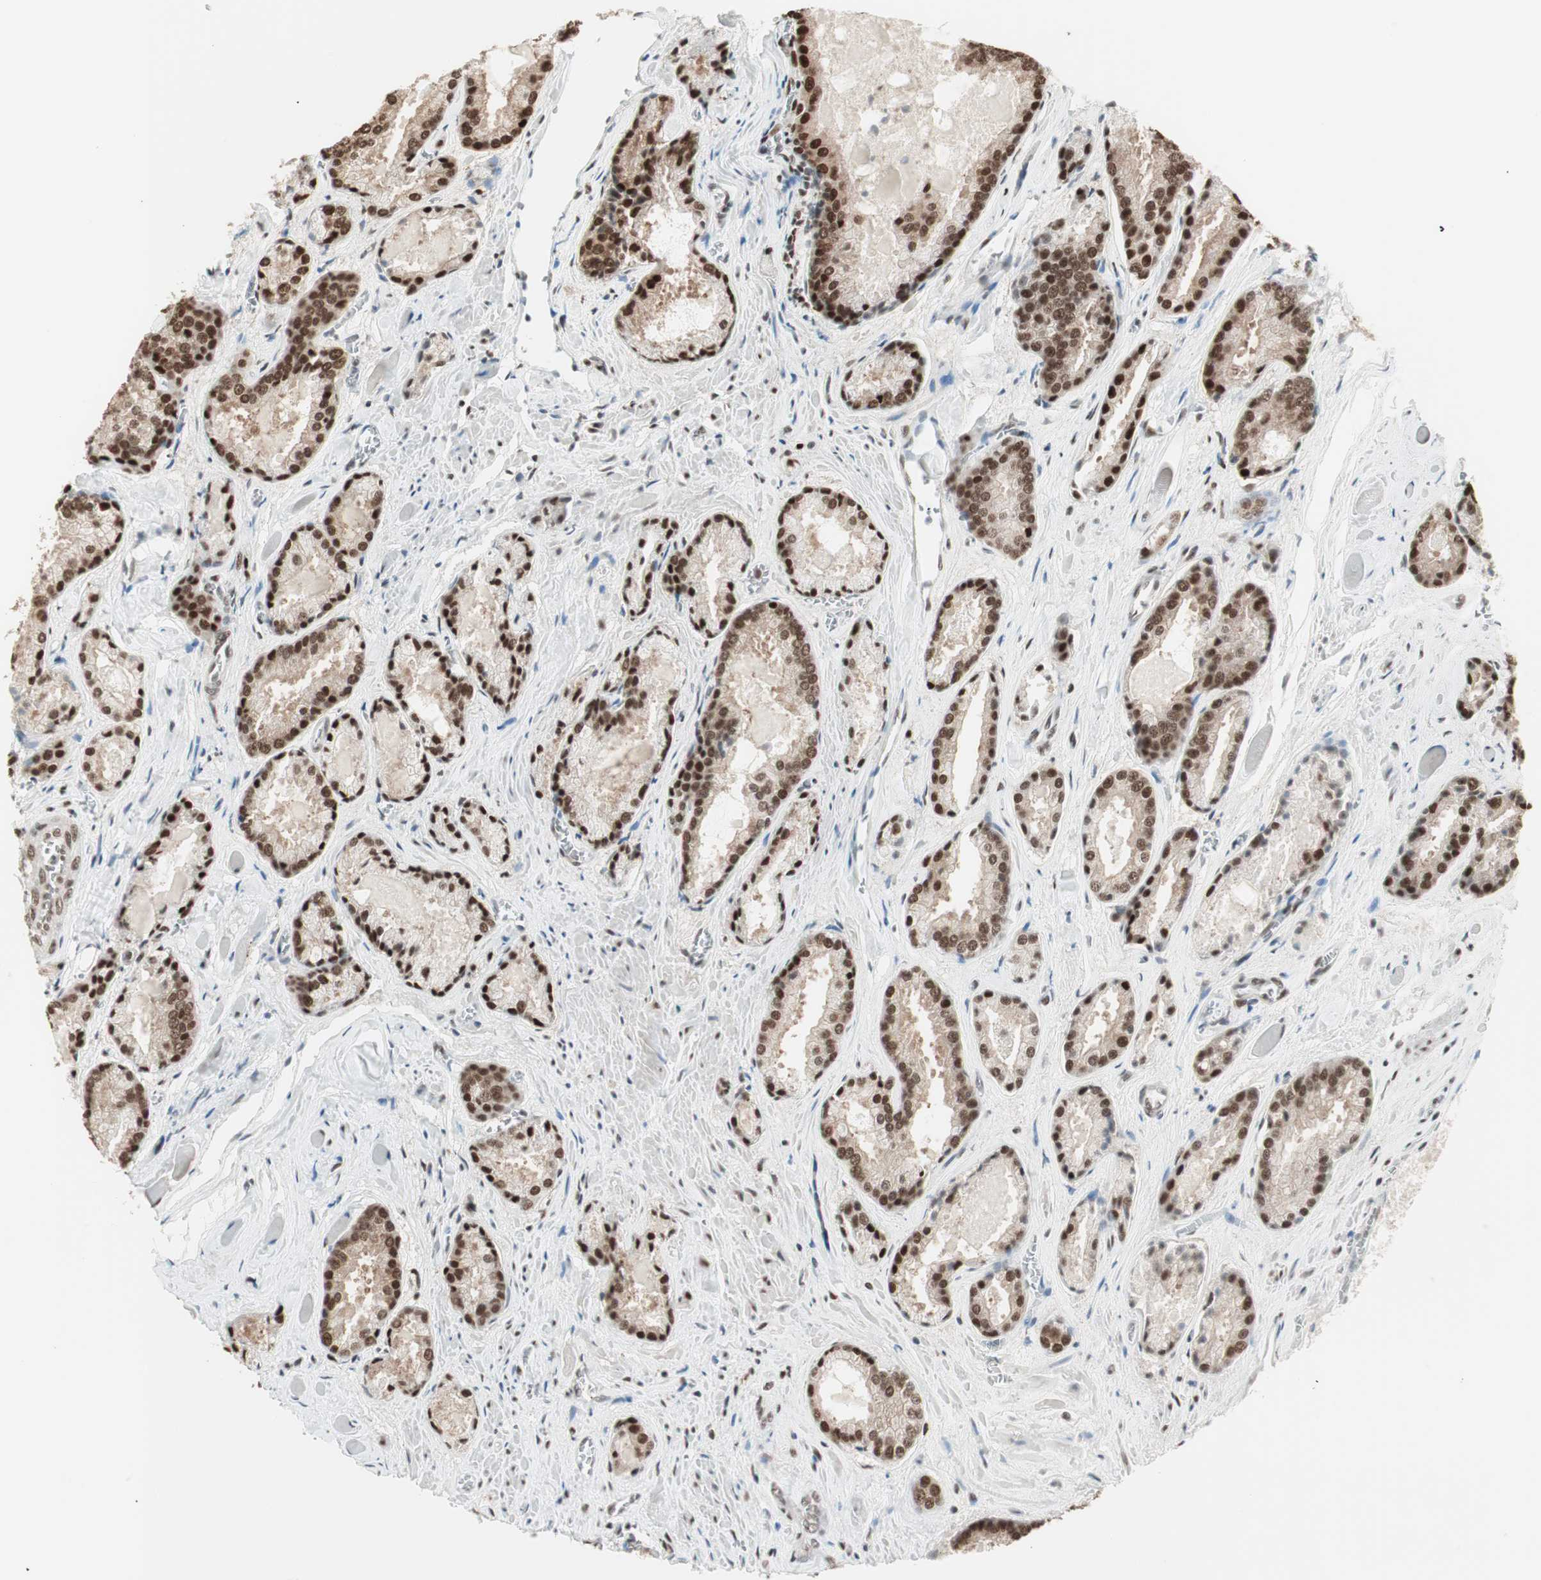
{"staining": {"intensity": "moderate", "quantity": ">75%", "location": "cytoplasmic/membranous,nuclear"}, "tissue": "prostate cancer", "cell_type": "Tumor cells", "image_type": "cancer", "snomed": [{"axis": "morphology", "description": "Adenocarcinoma, Low grade"}, {"axis": "topography", "description": "Prostate"}], "caption": "Immunohistochemistry micrograph of neoplastic tissue: human prostate low-grade adenocarcinoma stained using IHC reveals medium levels of moderate protein expression localized specifically in the cytoplasmic/membranous and nuclear of tumor cells, appearing as a cytoplasmic/membranous and nuclear brown color.", "gene": "SMARCE1", "patient": {"sex": "male", "age": 64}}